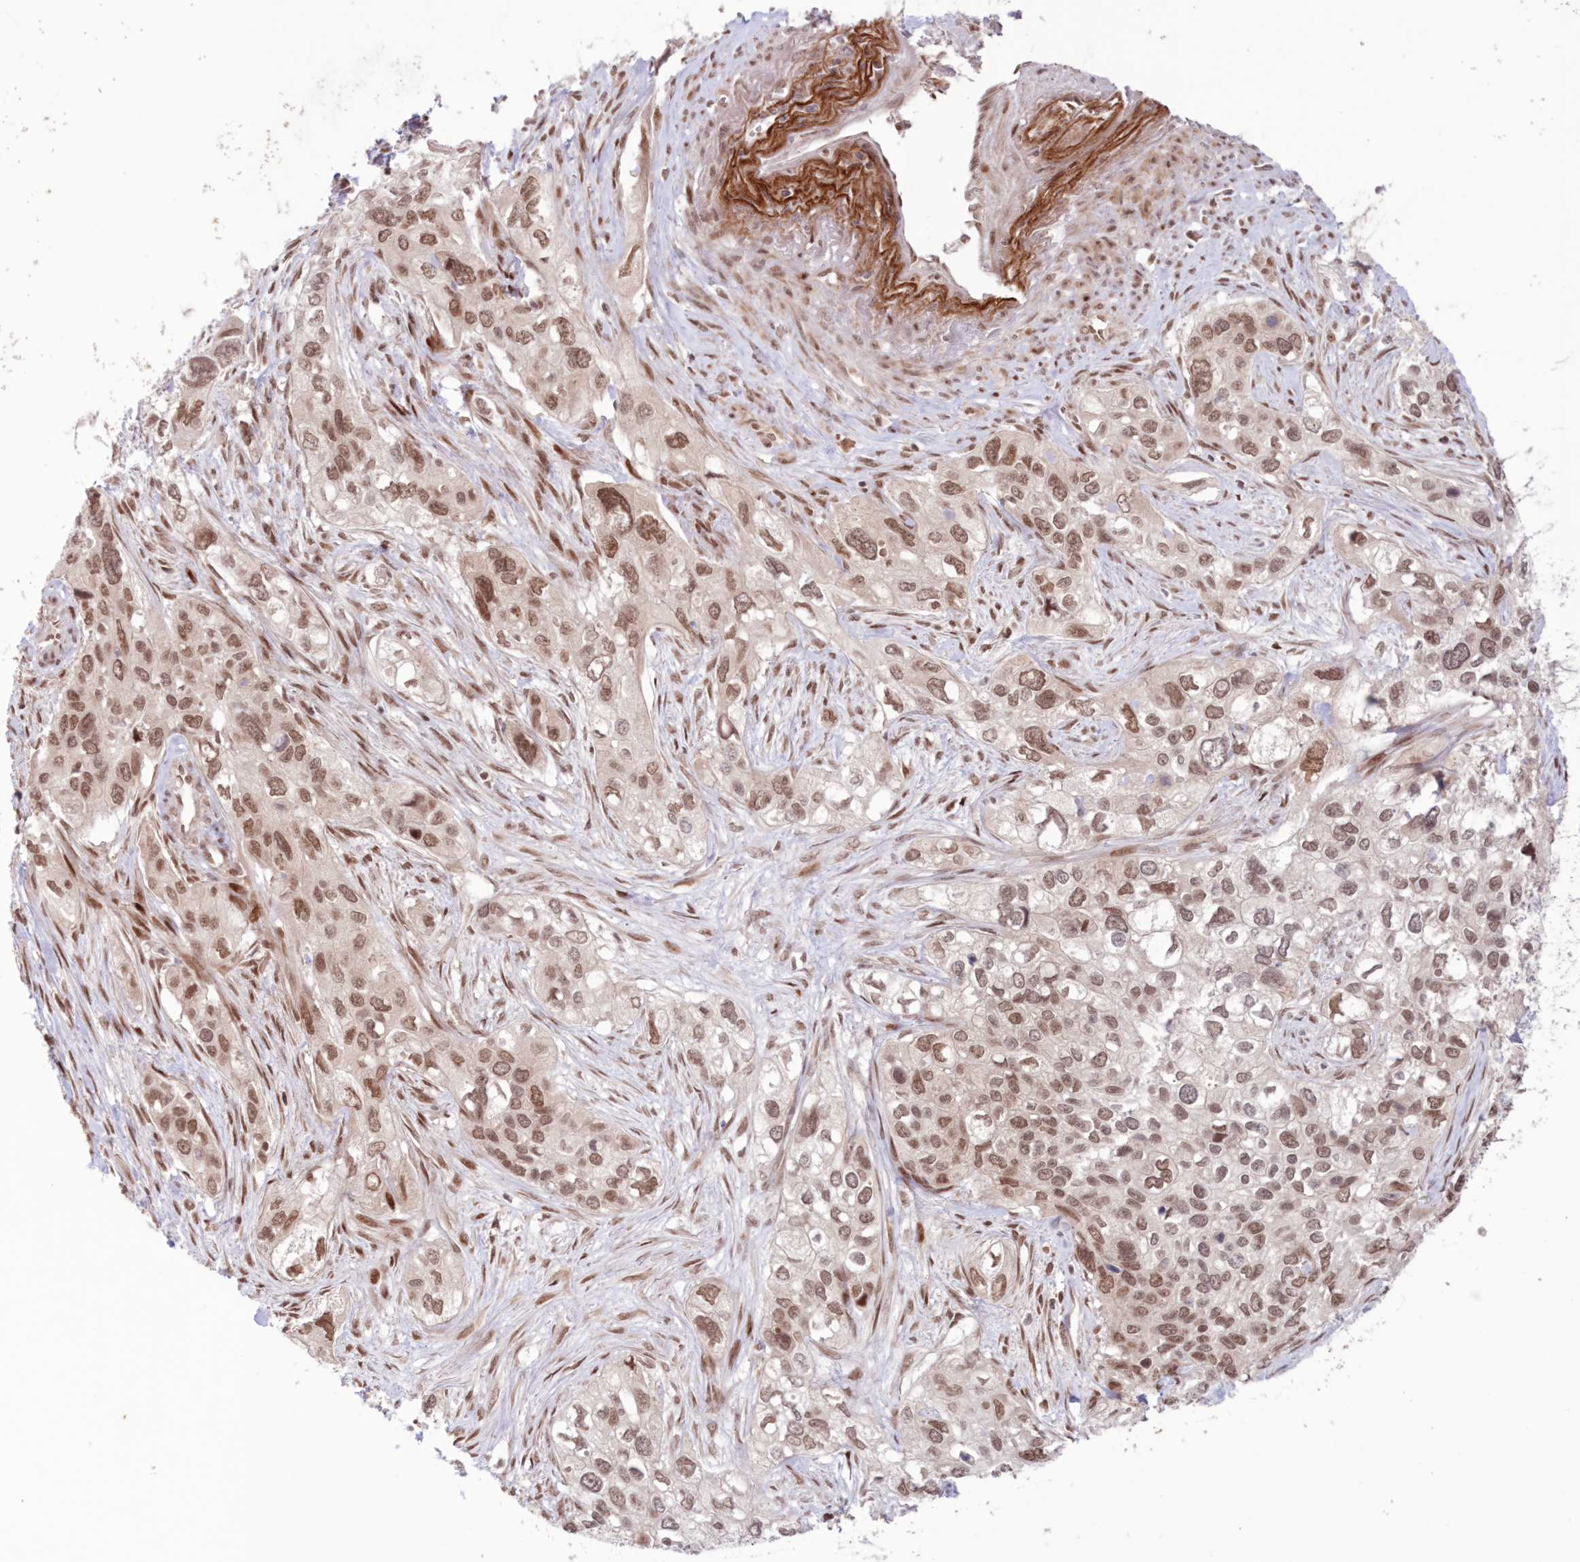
{"staining": {"intensity": "moderate", "quantity": ">75%", "location": "nuclear"}, "tissue": "cervical cancer", "cell_type": "Tumor cells", "image_type": "cancer", "snomed": [{"axis": "morphology", "description": "Squamous cell carcinoma, NOS"}, {"axis": "topography", "description": "Cervix"}], "caption": "Tumor cells exhibit medium levels of moderate nuclear expression in approximately >75% of cells in squamous cell carcinoma (cervical). The staining was performed using DAB to visualize the protein expression in brown, while the nuclei were stained in blue with hematoxylin (Magnification: 20x).", "gene": "NOA1", "patient": {"sex": "female", "age": 55}}